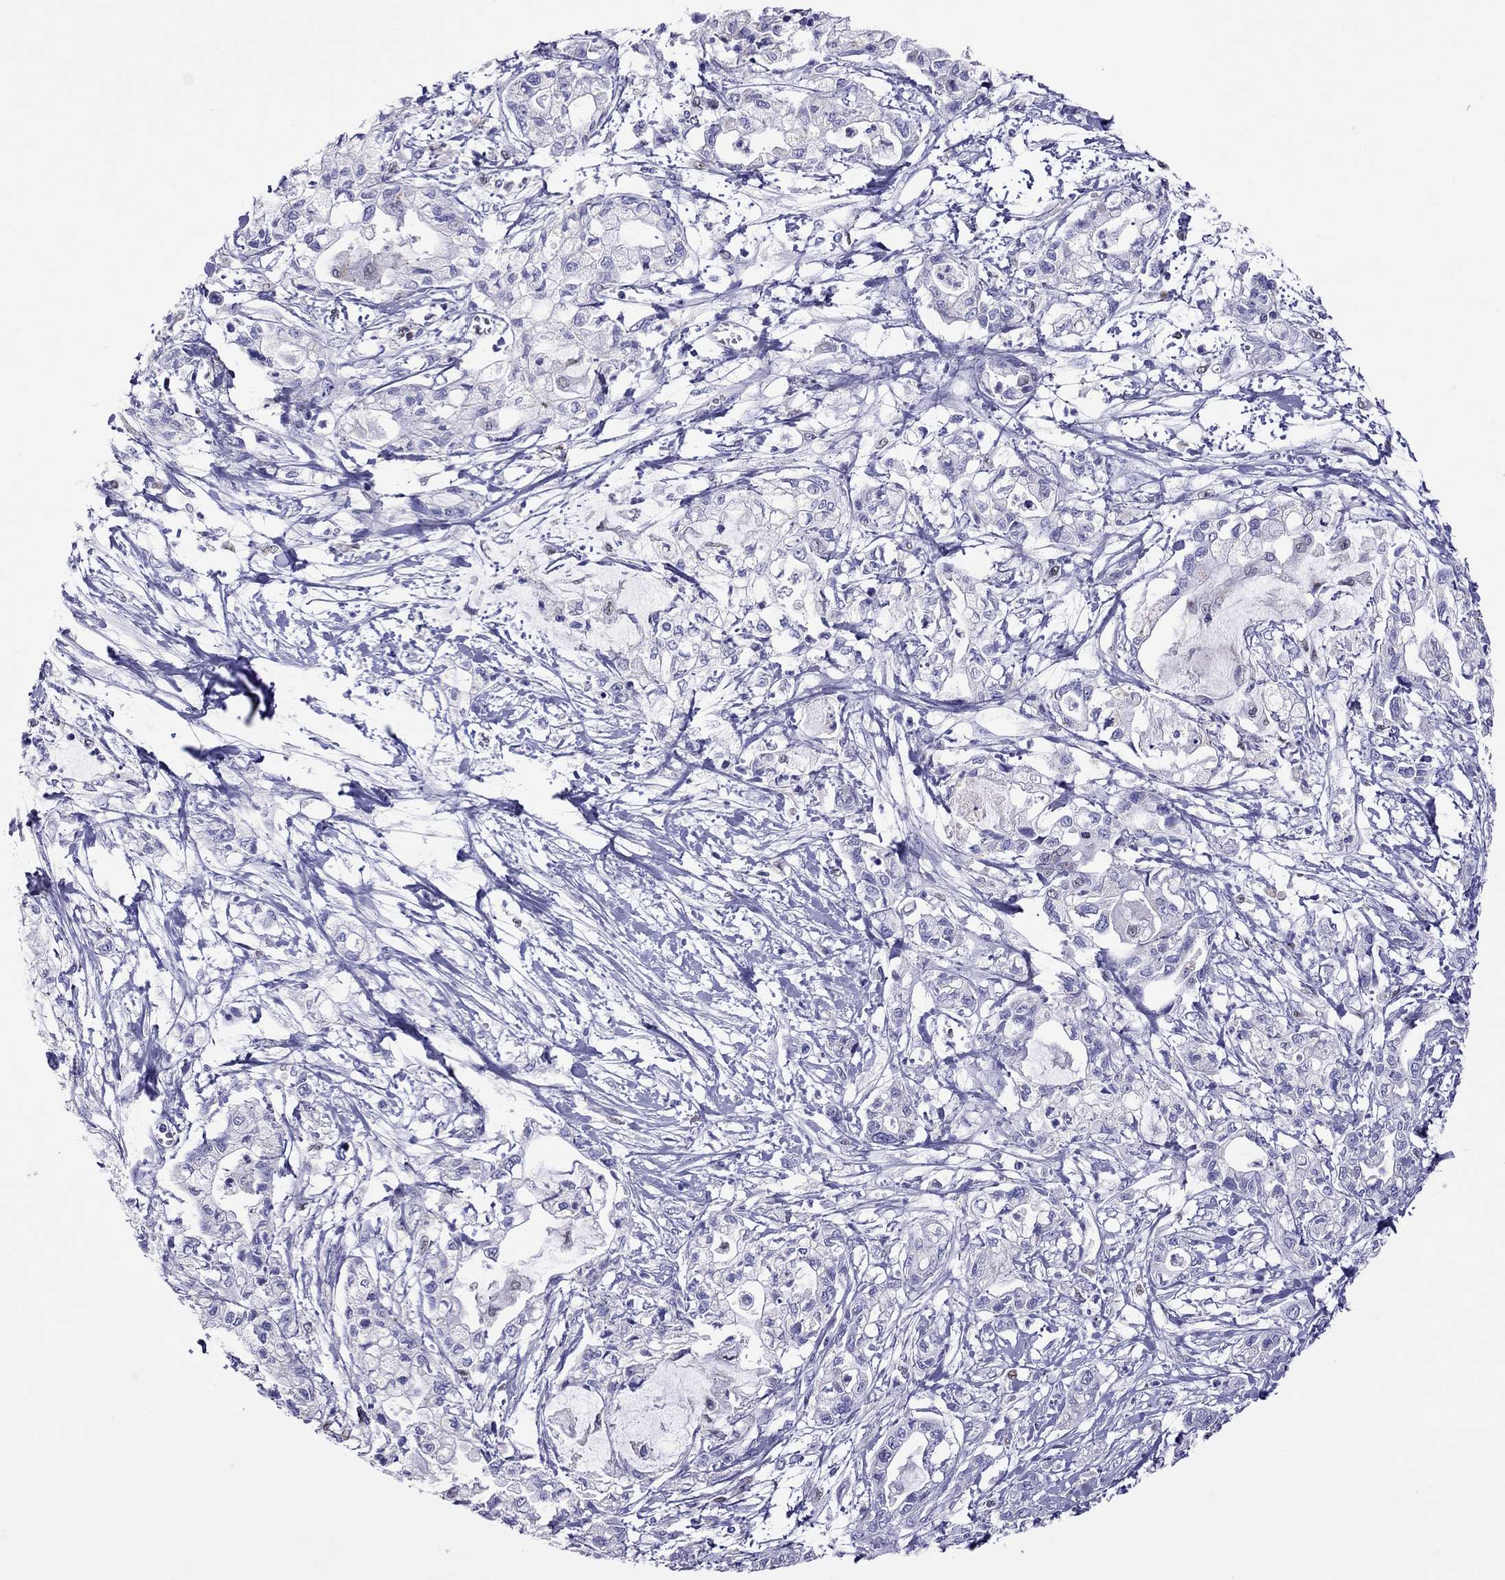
{"staining": {"intensity": "negative", "quantity": "none", "location": "none"}, "tissue": "pancreatic cancer", "cell_type": "Tumor cells", "image_type": "cancer", "snomed": [{"axis": "morphology", "description": "Adenocarcinoma, NOS"}, {"axis": "topography", "description": "Pancreas"}], "caption": "A high-resolution micrograph shows immunohistochemistry (IHC) staining of adenocarcinoma (pancreatic), which exhibits no significant positivity in tumor cells.", "gene": "MPZ", "patient": {"sex": "male", "age": 54}}